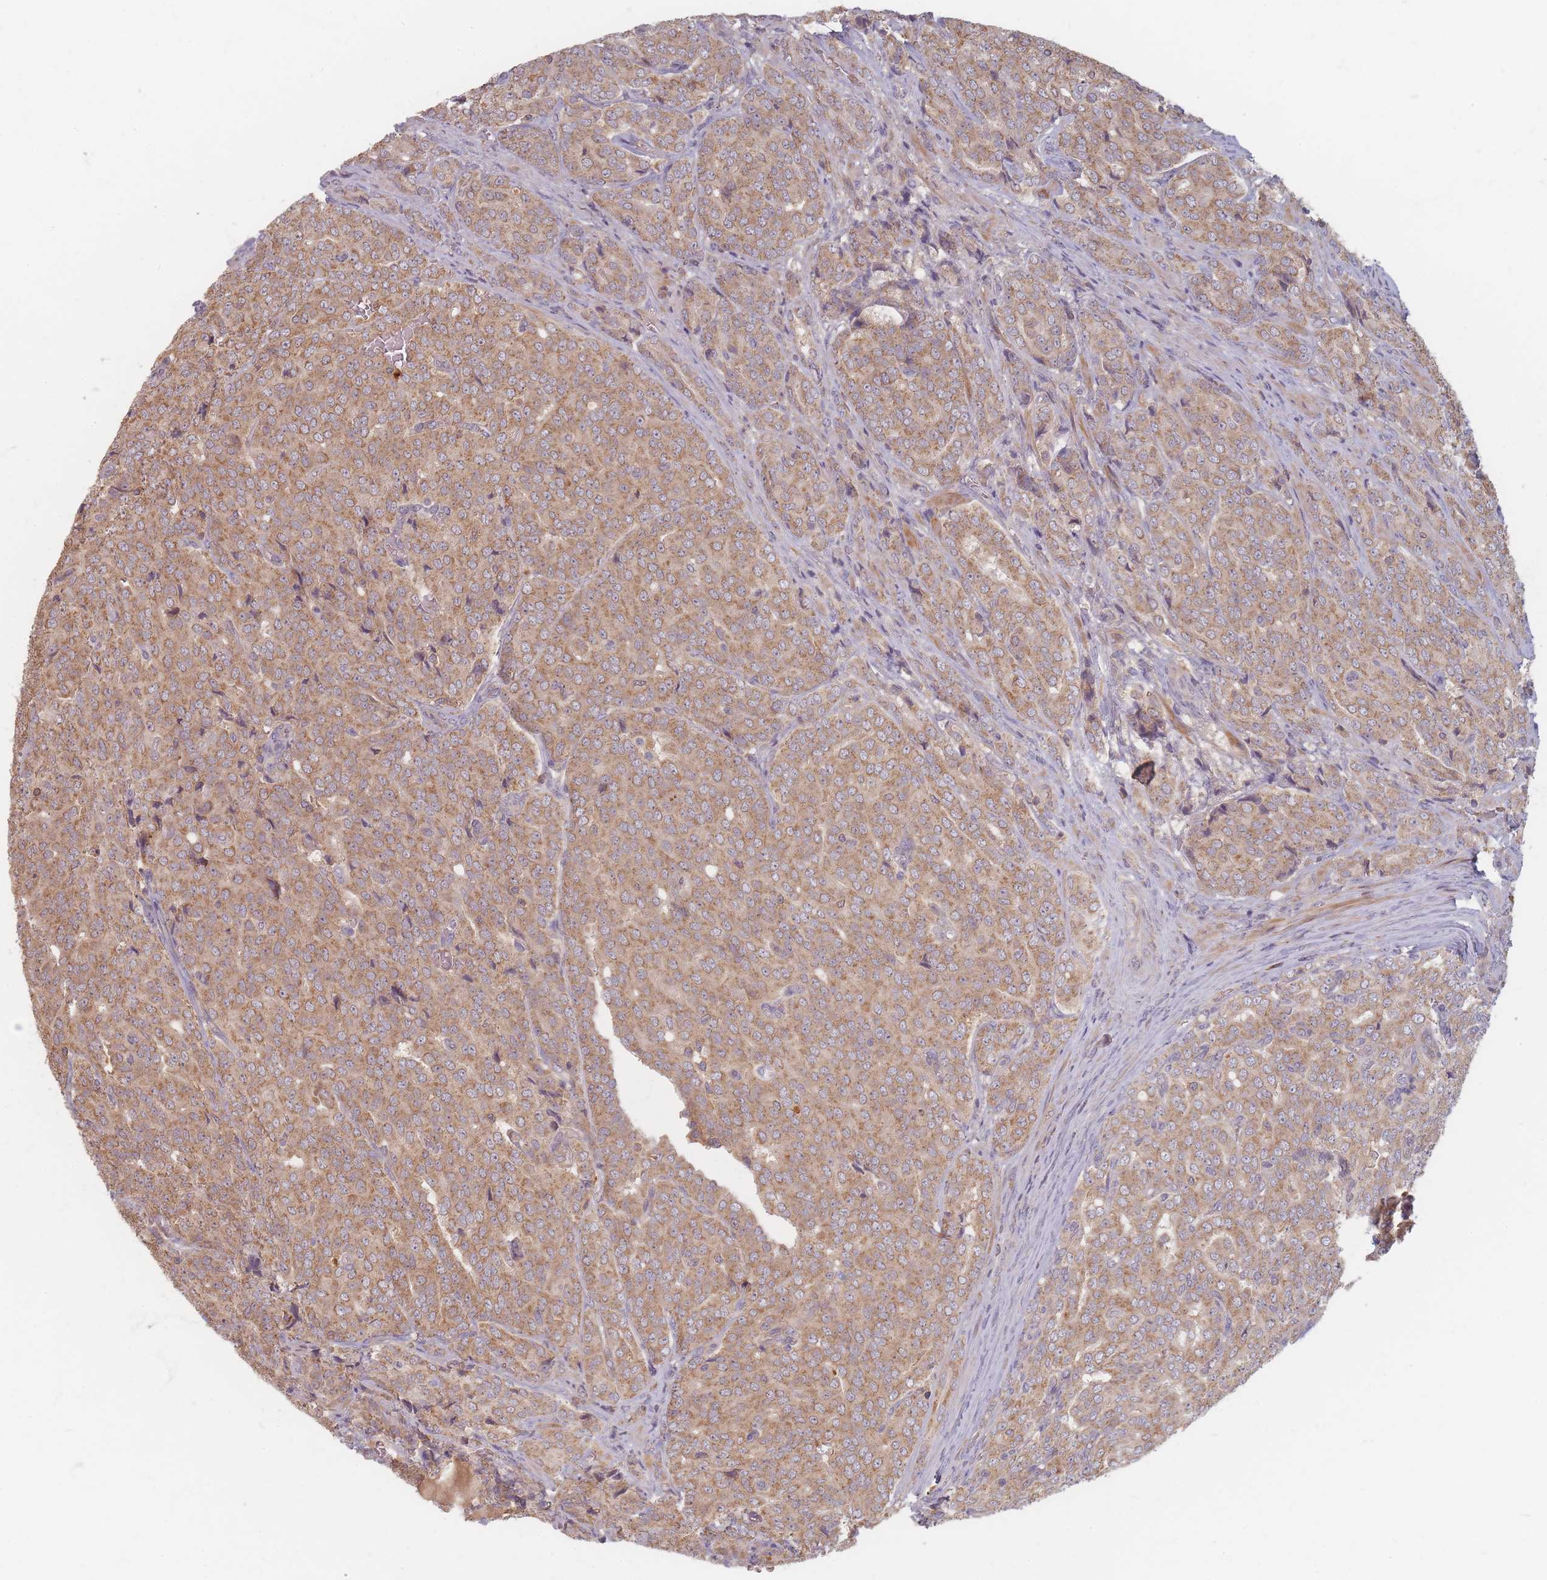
{"staining": {"intensity": "moderate", "quantity": ">75%", "location": "cytoplasmic/membranous"}, "tissue": "prostate cancer", "cell_type": "Tumor cells", "image_type": "cancer", "snomed": [{"axis": "morphology", "description": "Adenocarcinoma, High grade"}, {"axis": "topography", "description": "Prostate"}], "caption": "Protein positivity by immunohistochemistry reveals moderate cytoplasmic/membranous positivity in approximately >75% of tumor cells in high-grade adenocarcinoma (prostate). Using DAB (3,3'-diaminobenzidine) (brown) and hematoxylin (blue) stains, captured at high magnification using brightfield microscopy.", "gene": "SLC35F3", "patient": {"sex": "male", "age": 68}}